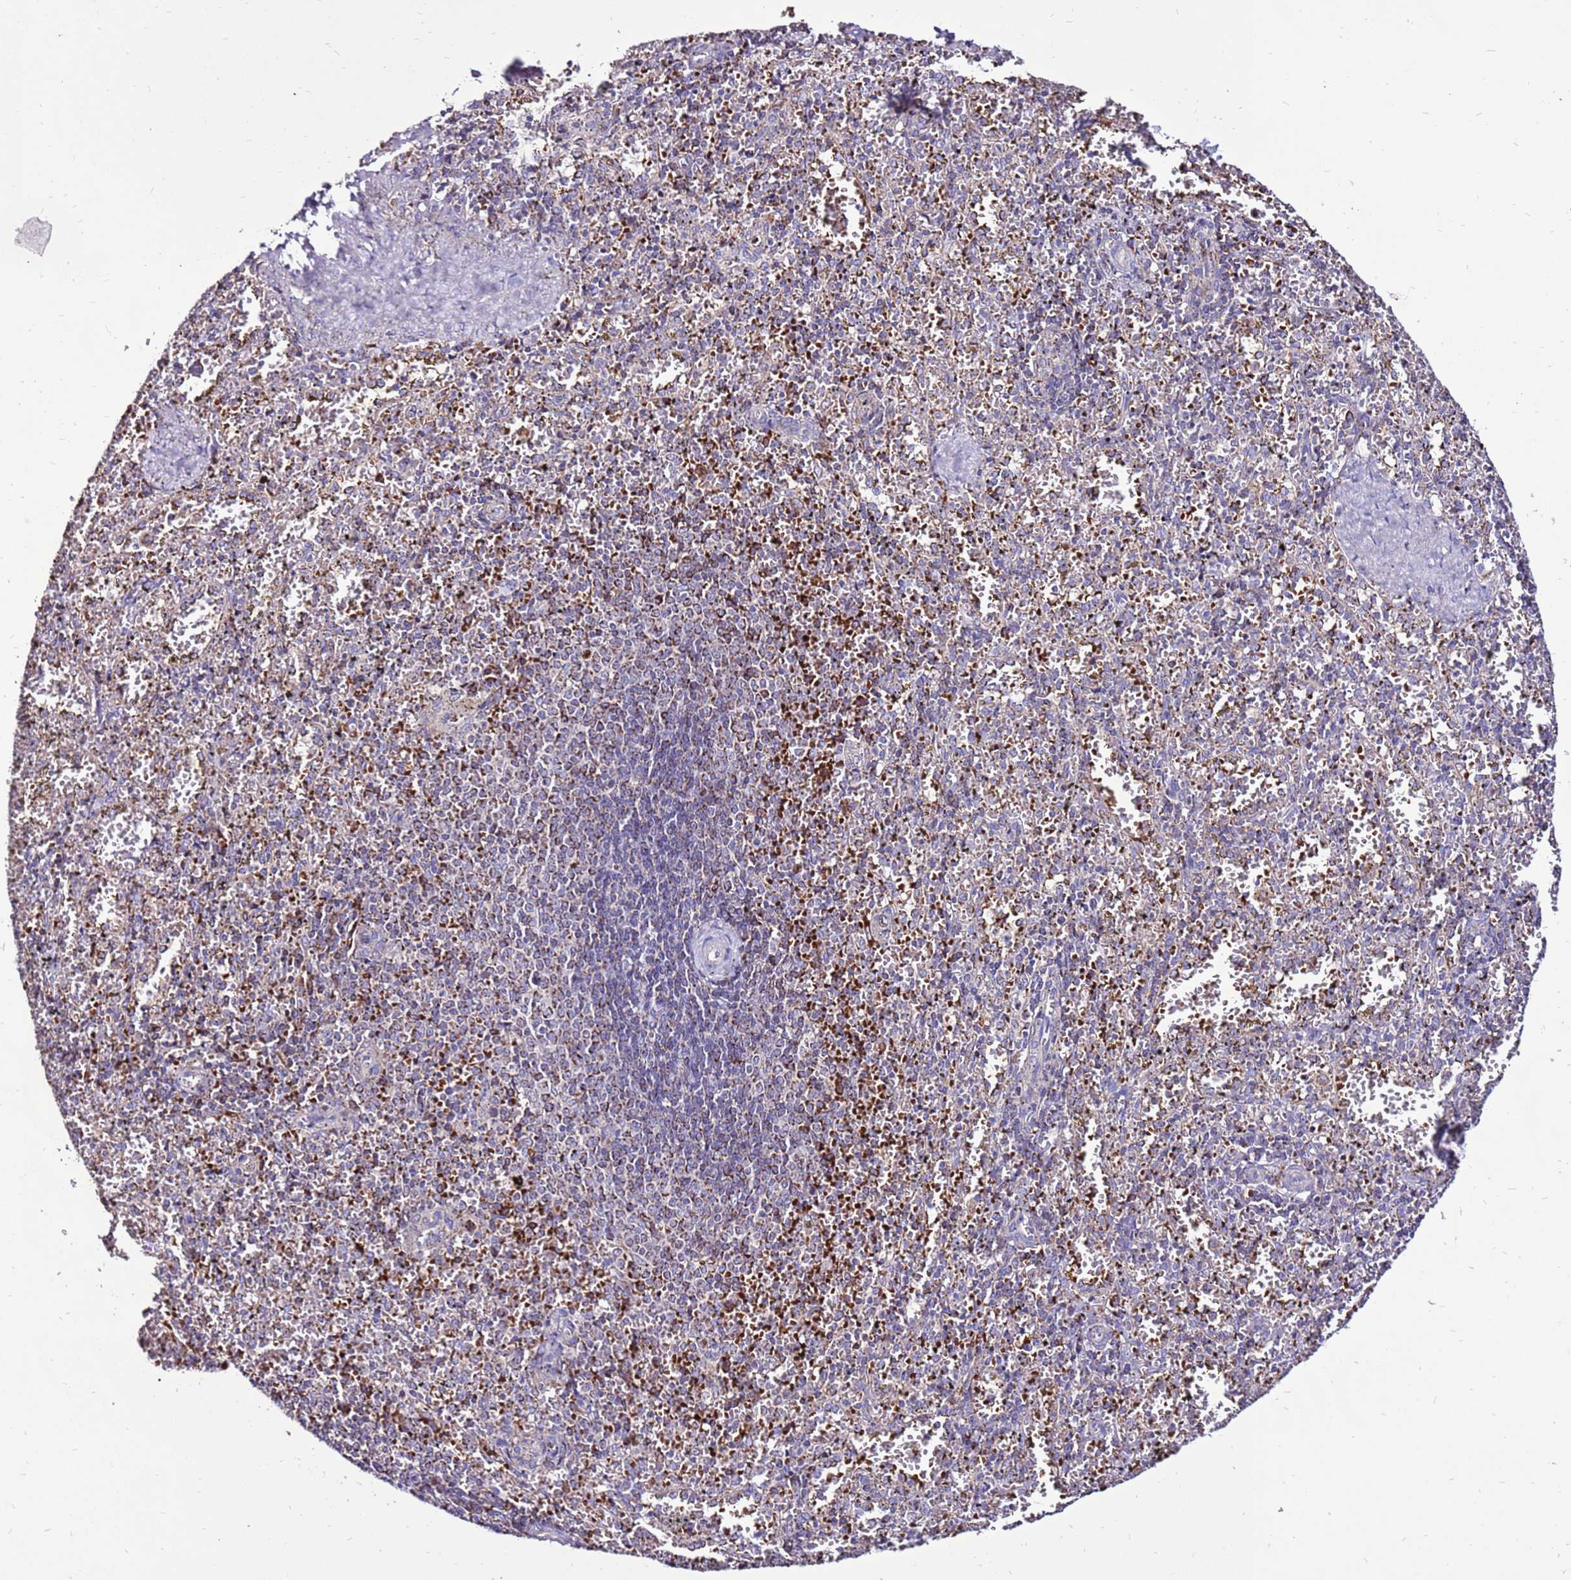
{"staining": {"intensity": "moderate", "quantity": "<25%", "location": "cytoplasmic/membranous"}, "tissue": "spleen", "cell_type": "Cells in red pulp", "image_type": "normal", "snomed": [{"axis": "morphology", "description": "Normal tissue, NOS"}, {"axis": "topography", "description": "Spleen"}], "caption": "Spleen stained with IHC displays moderate cytoplasmic/membranous staining in about <25% of cells in red pulp. (IHC, brightfield microscopy, high magnification).", "gene": "SPSB3", "patient": {"sex": "male", "age": 11}}